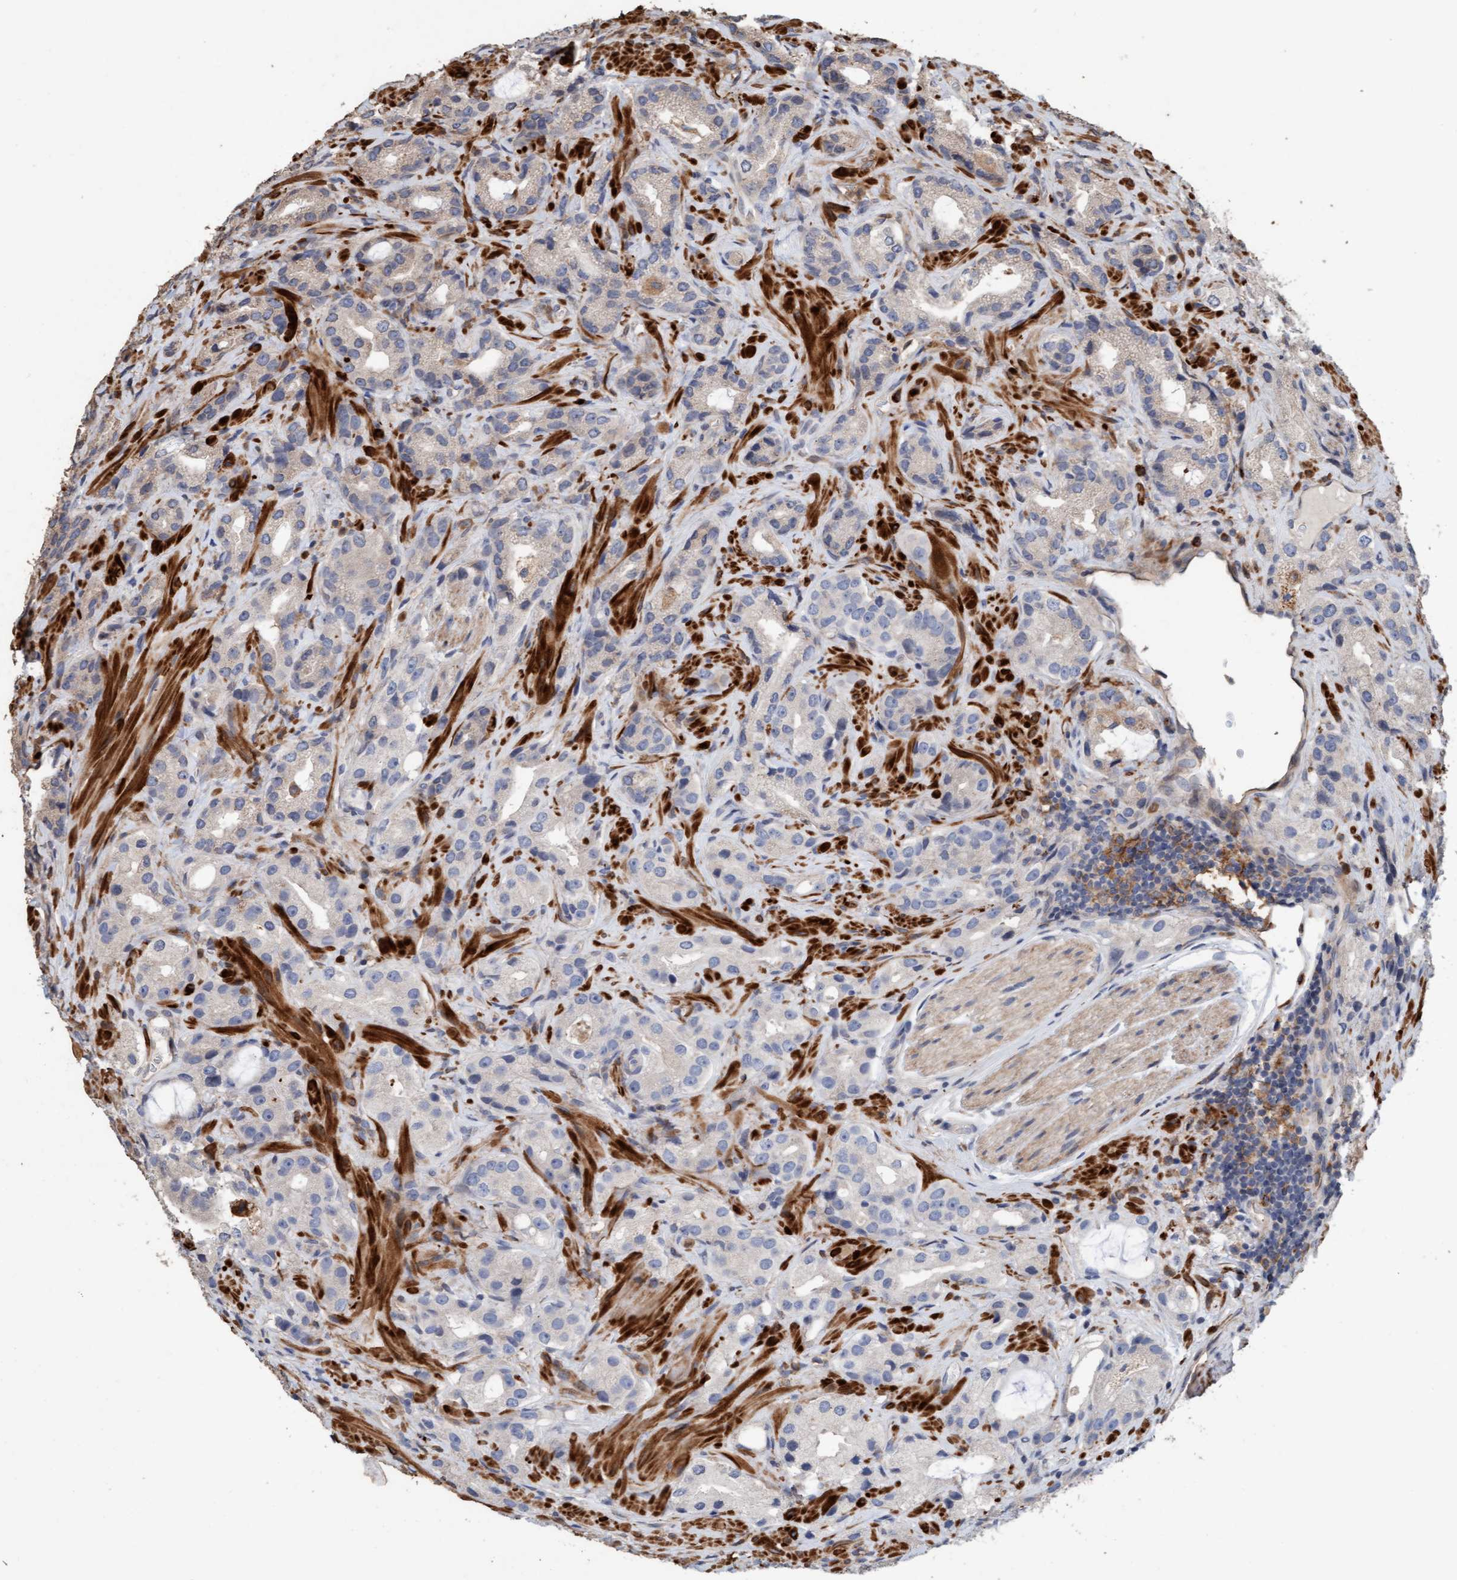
{"staining": {"intensity": "negative", "quantity": "none", "location": "none"}, "tissue": "prostate cancer", "cell_type": "Tumor cells", "image_type": "cancer", "snomed": [{"axis": "morphology", "description": "Adenocarcinoma, High grade"}, {"axis": "topography", "description": "Prostate"}], "caption": "This is an IHC photomicrograph of human adenocarcinoma (high-grade) (prostate). There is no positivity in tumor cells.", "gene": "LONRF1", "patient": {"sex": "male", "age": 63}}